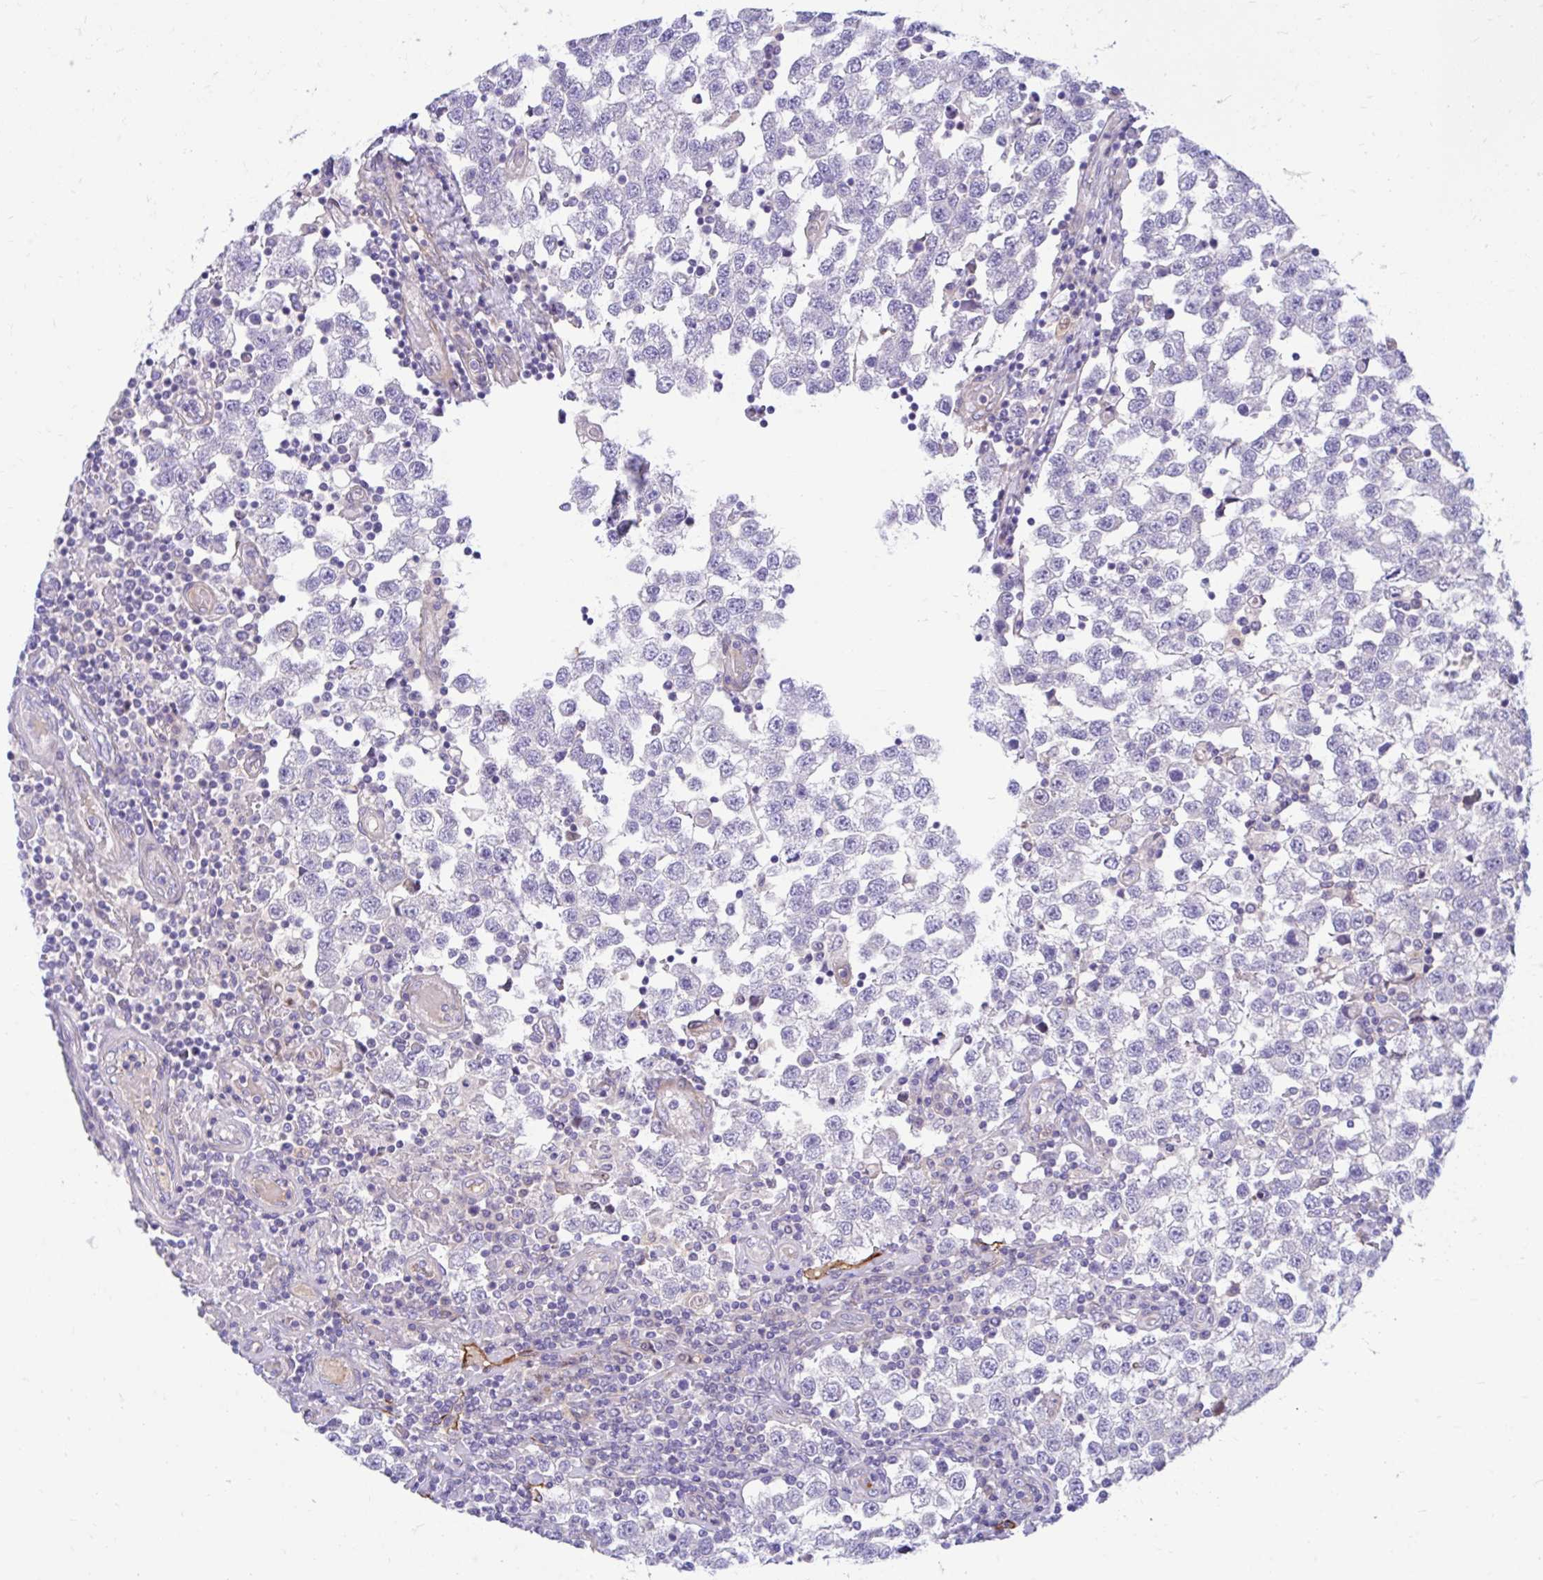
{"staining": {"intensity": "negative", "quantity": "none", "location": "none"}, "tissue": "testis cancer", "cell_type": "Tumor cells", "image_type": "cancer", "snomed": [{"axis": "morphology", "description": "Seminoma, NOS"}, {"axis": "topography", "description": "Testis"}], "caption": "This is a histopathology image of immunohistochemistry staining of seminoma (testis), which shows no positivity in tumor cells.", "gene": "ESPNL", "patient": {"sex": "male", "age": 34}}